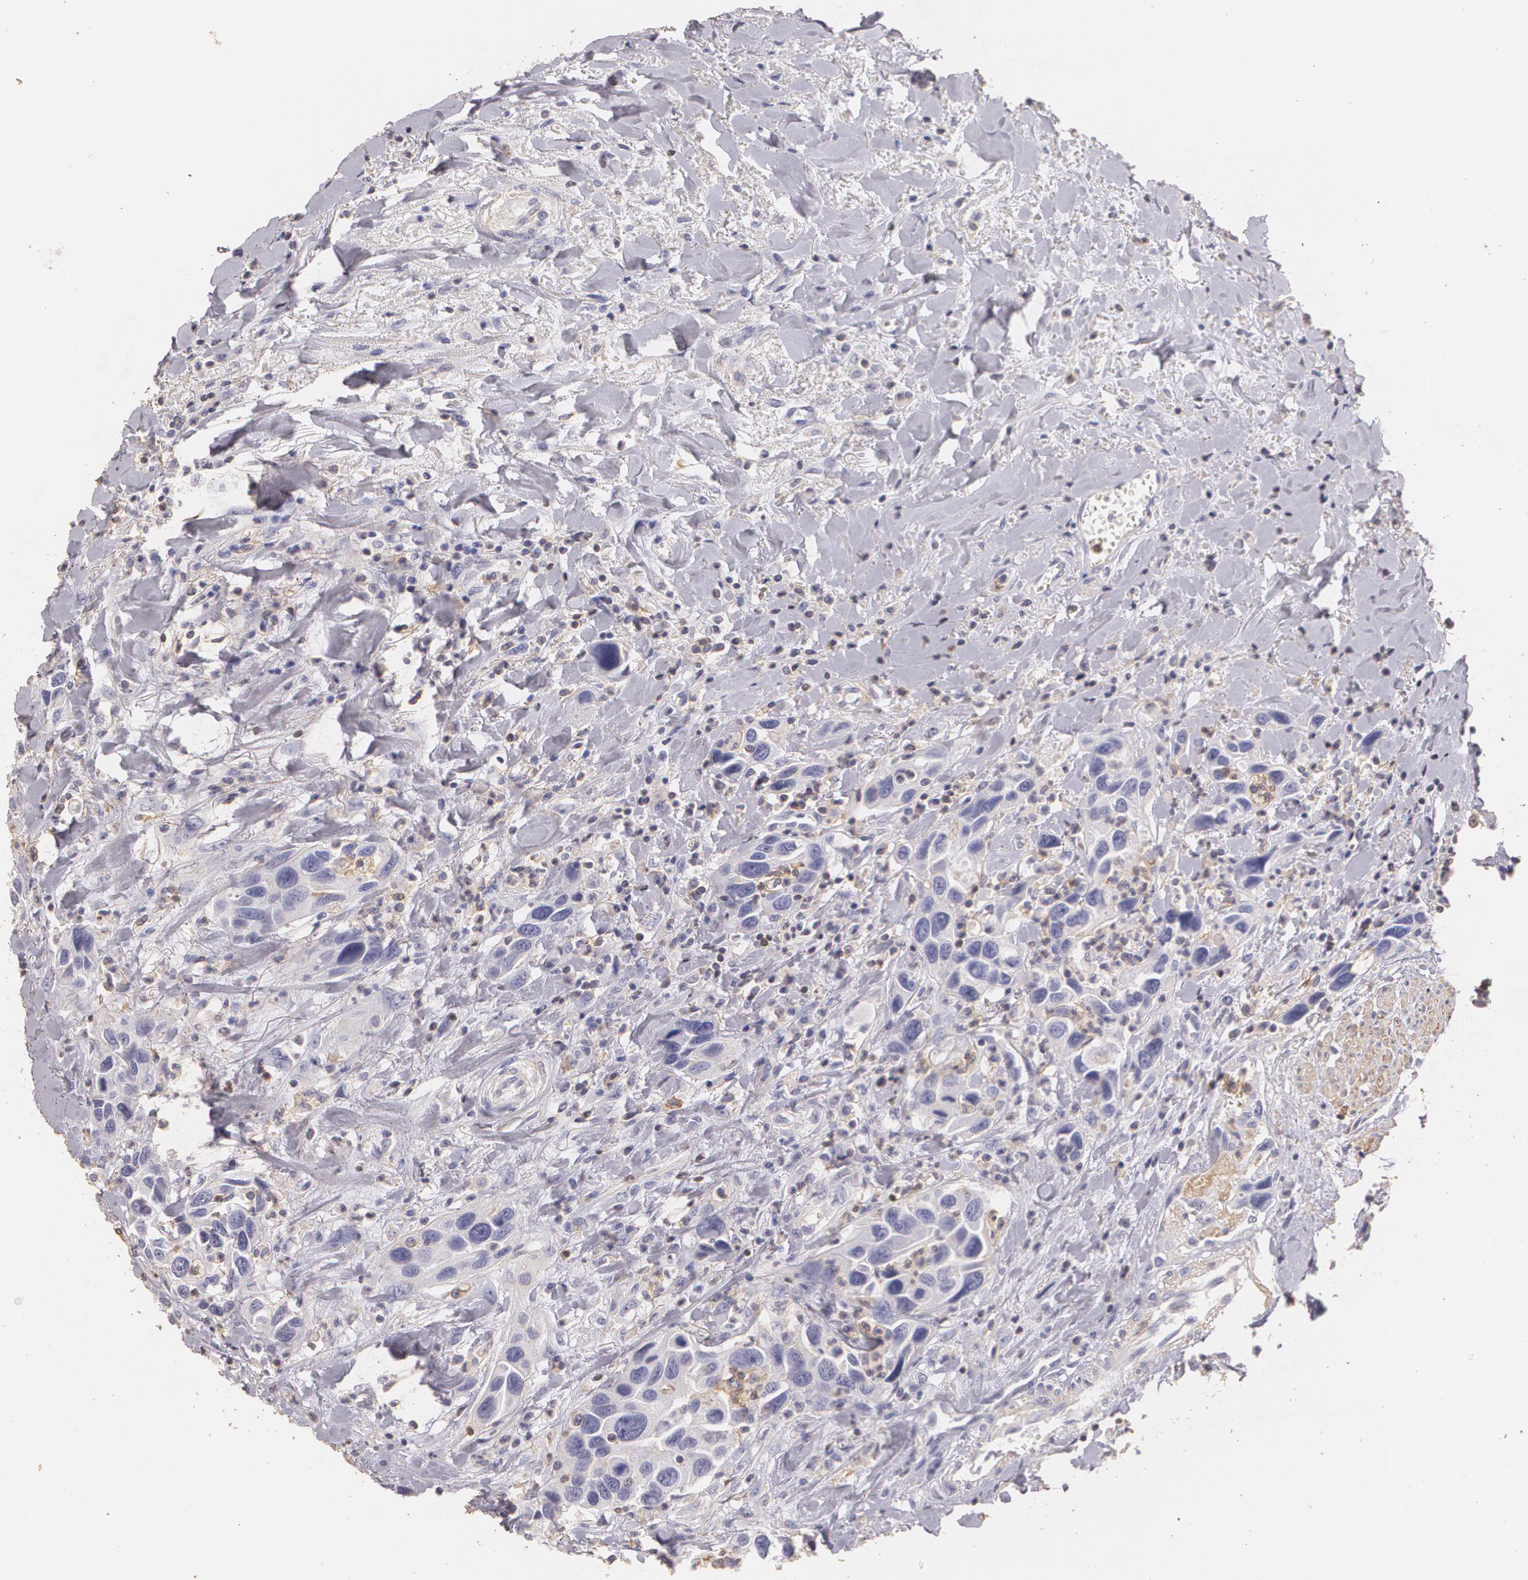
{"staining": {"intensity": "negative", "quantity": "none", "location": "none"}, "tissue": "urothelial cancer", "cell_type": "Tumor cells", "image_type": "cancer", "snomed": [{"axis": "morphology", "description": "Urothelial carcinoma, High grade"}, {"axis": "topography", "description": "Urinary bladder"}], "caption": "The micrograph displays no significant positivity in tumor cells of urothelial cancer.", "gene": "TGFBR1", "patient": {"sex": "male", "age": 66}}